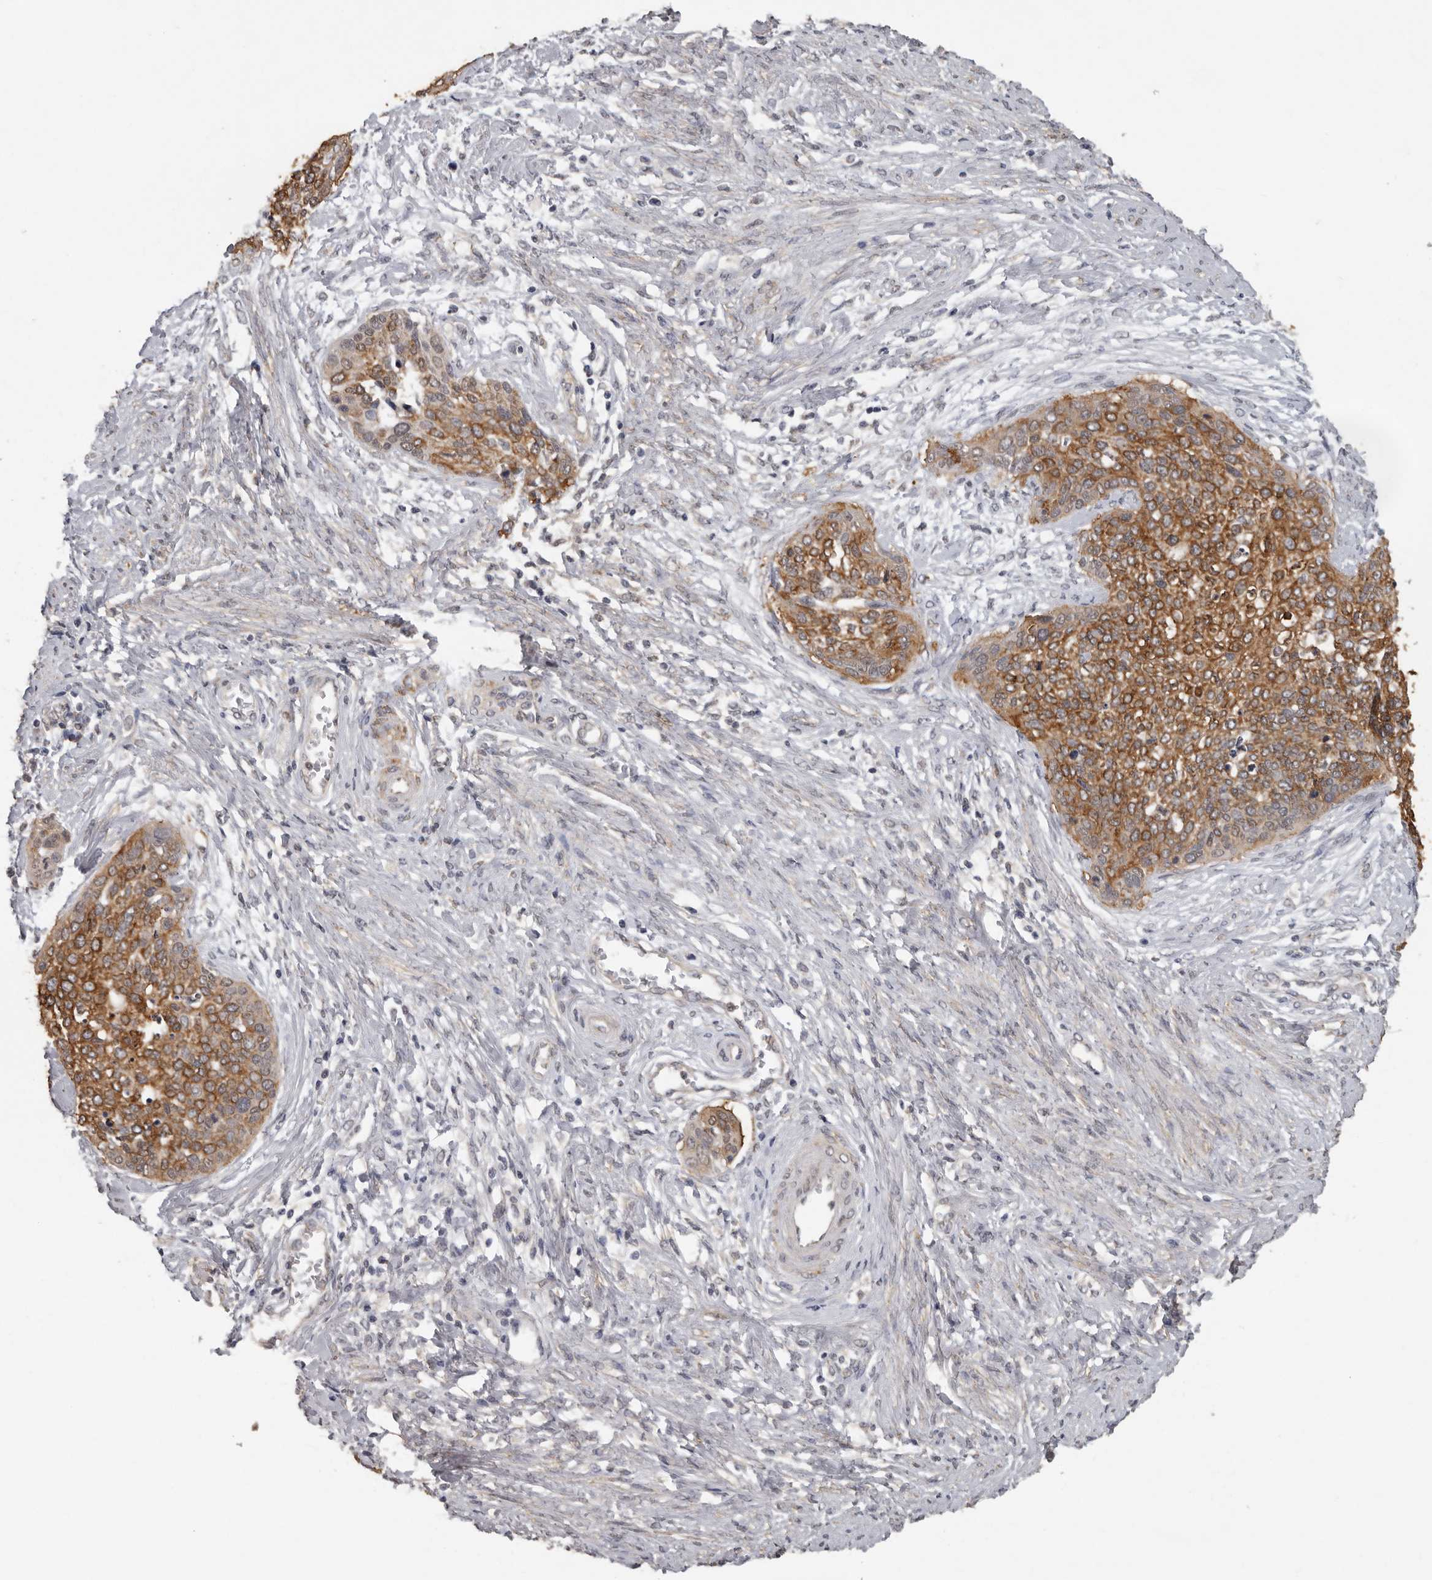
{"staining": {"intensity": "moderate", "quantity": ">75%", "location": "cytoplasmic/membranous"}, "tissue": "cervical cancer", "cell_type": "Tumor cells", "image_type": "cancer", "snomed": [{"axis": "morphology", "description": "Squamous cell carcinoma, NOS"}, {"axis": "topography", "description": "Cervix"}], "caption": "Immunohistochemistry (IHC) photomicrograph of neoplastic tissue: cervical cancer (squamous cell carcinoma) stained using IHC reveals medium levels of moderate protein expression localized specifically in the cytoplasmic/membranous of tumor cells, appearing as a cytoplasmic/membranous brown color.", "gene": "MTF1", "patient": {"sex": "female", "age": 37}}